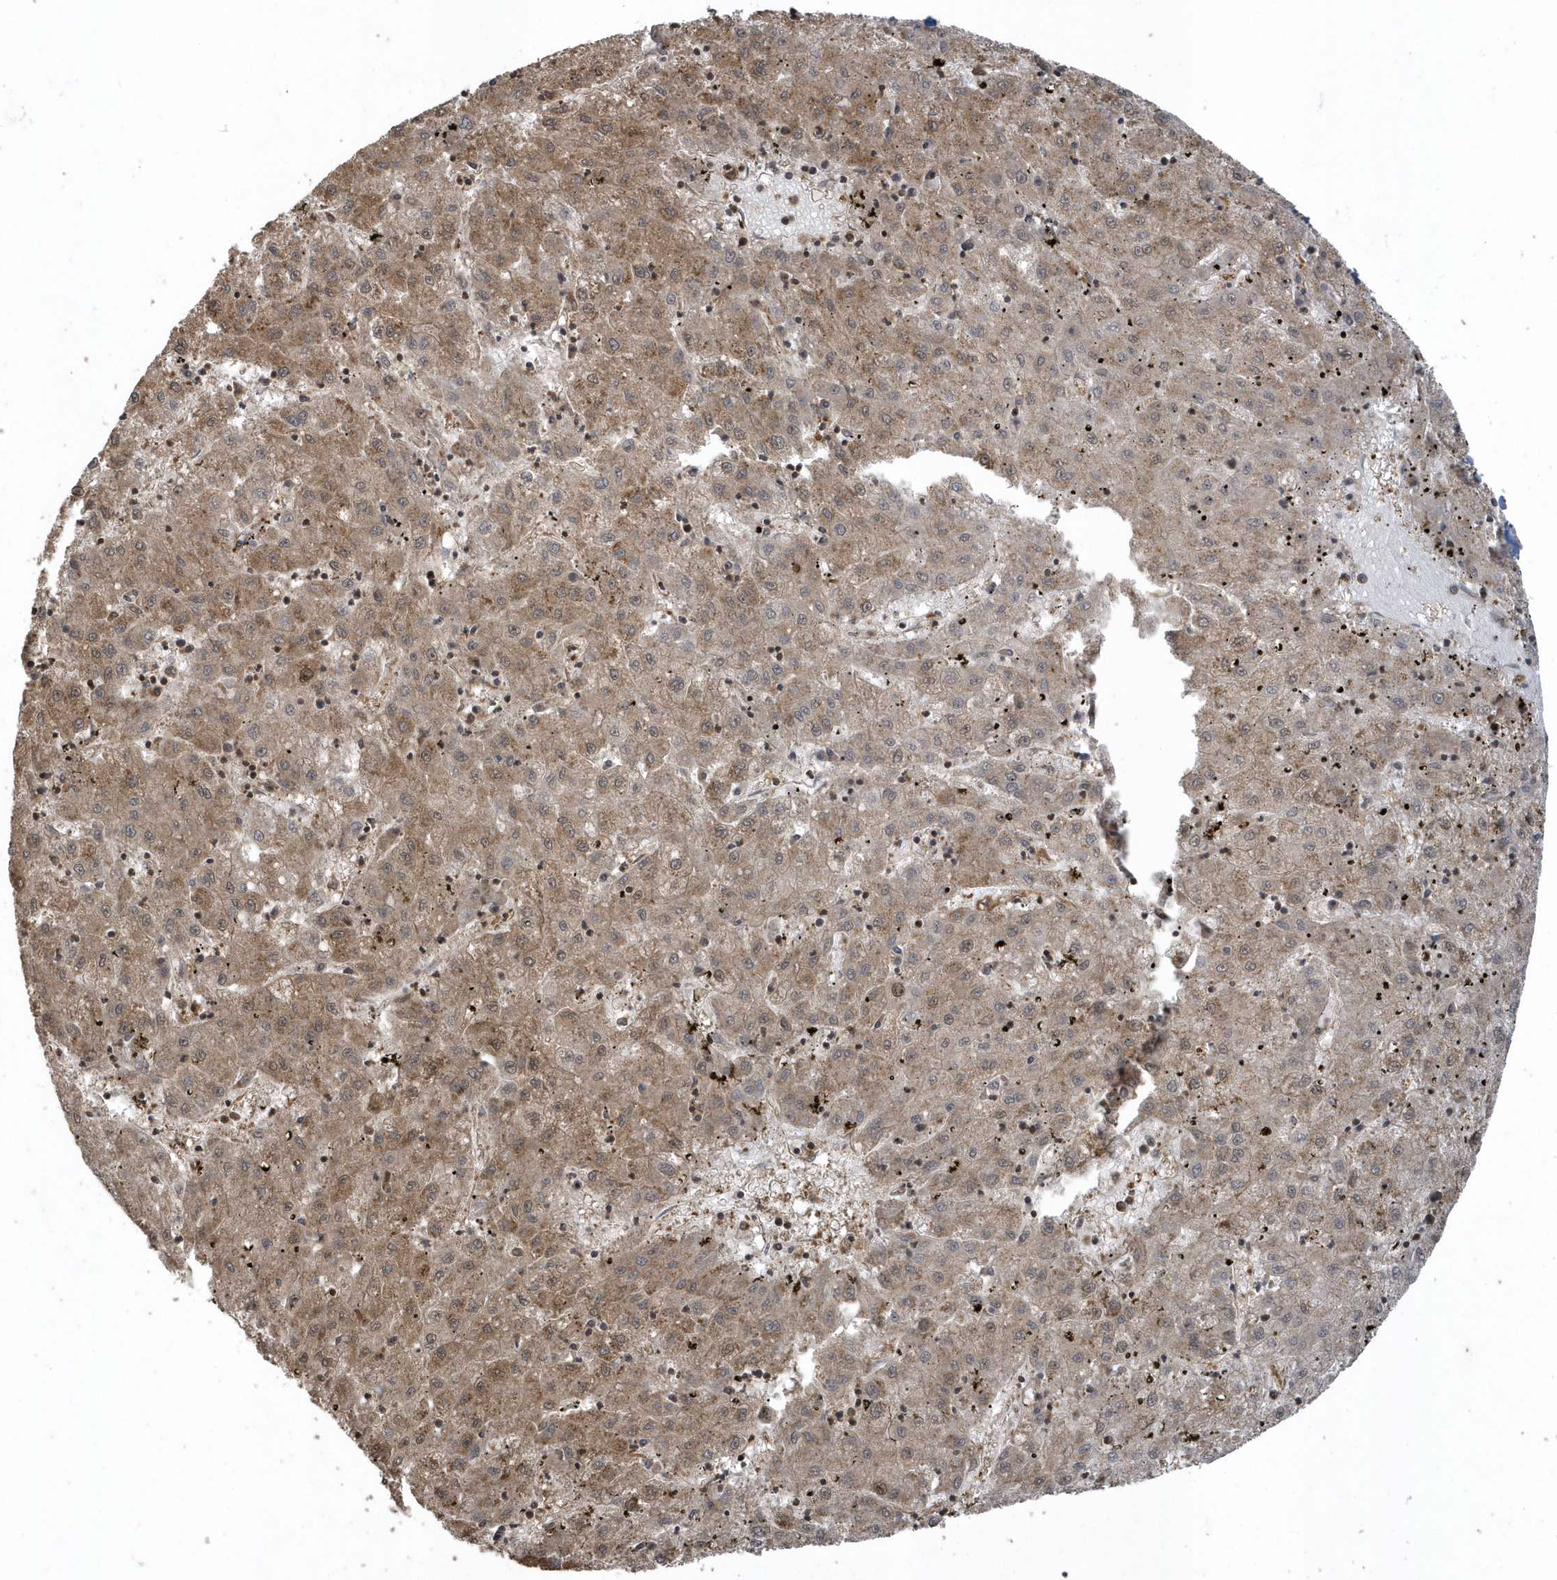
{"staining": {"intensity": "moderate", "quantity": ">75%", "location": "cytoplasmic/membranous"}, "tissue": "liver cancer", "cell_type": "Tumor cells", "image_type": "cancer", "snomed": [{"axis": "morphology", "description": "Carcinoma, Hepatocellular, NOS"}, {"axis": "topography", "description": "Liver"}], "caption": "Liver cancer (hepatocellular carcinoma) was stained to show a protein in brown. There is medium levels of moderate cytoplasmic/membranous positivity in about >75% of tumor cells.", "gene": "STAMBP", "patient": {"sex": "male", "age": 72}}